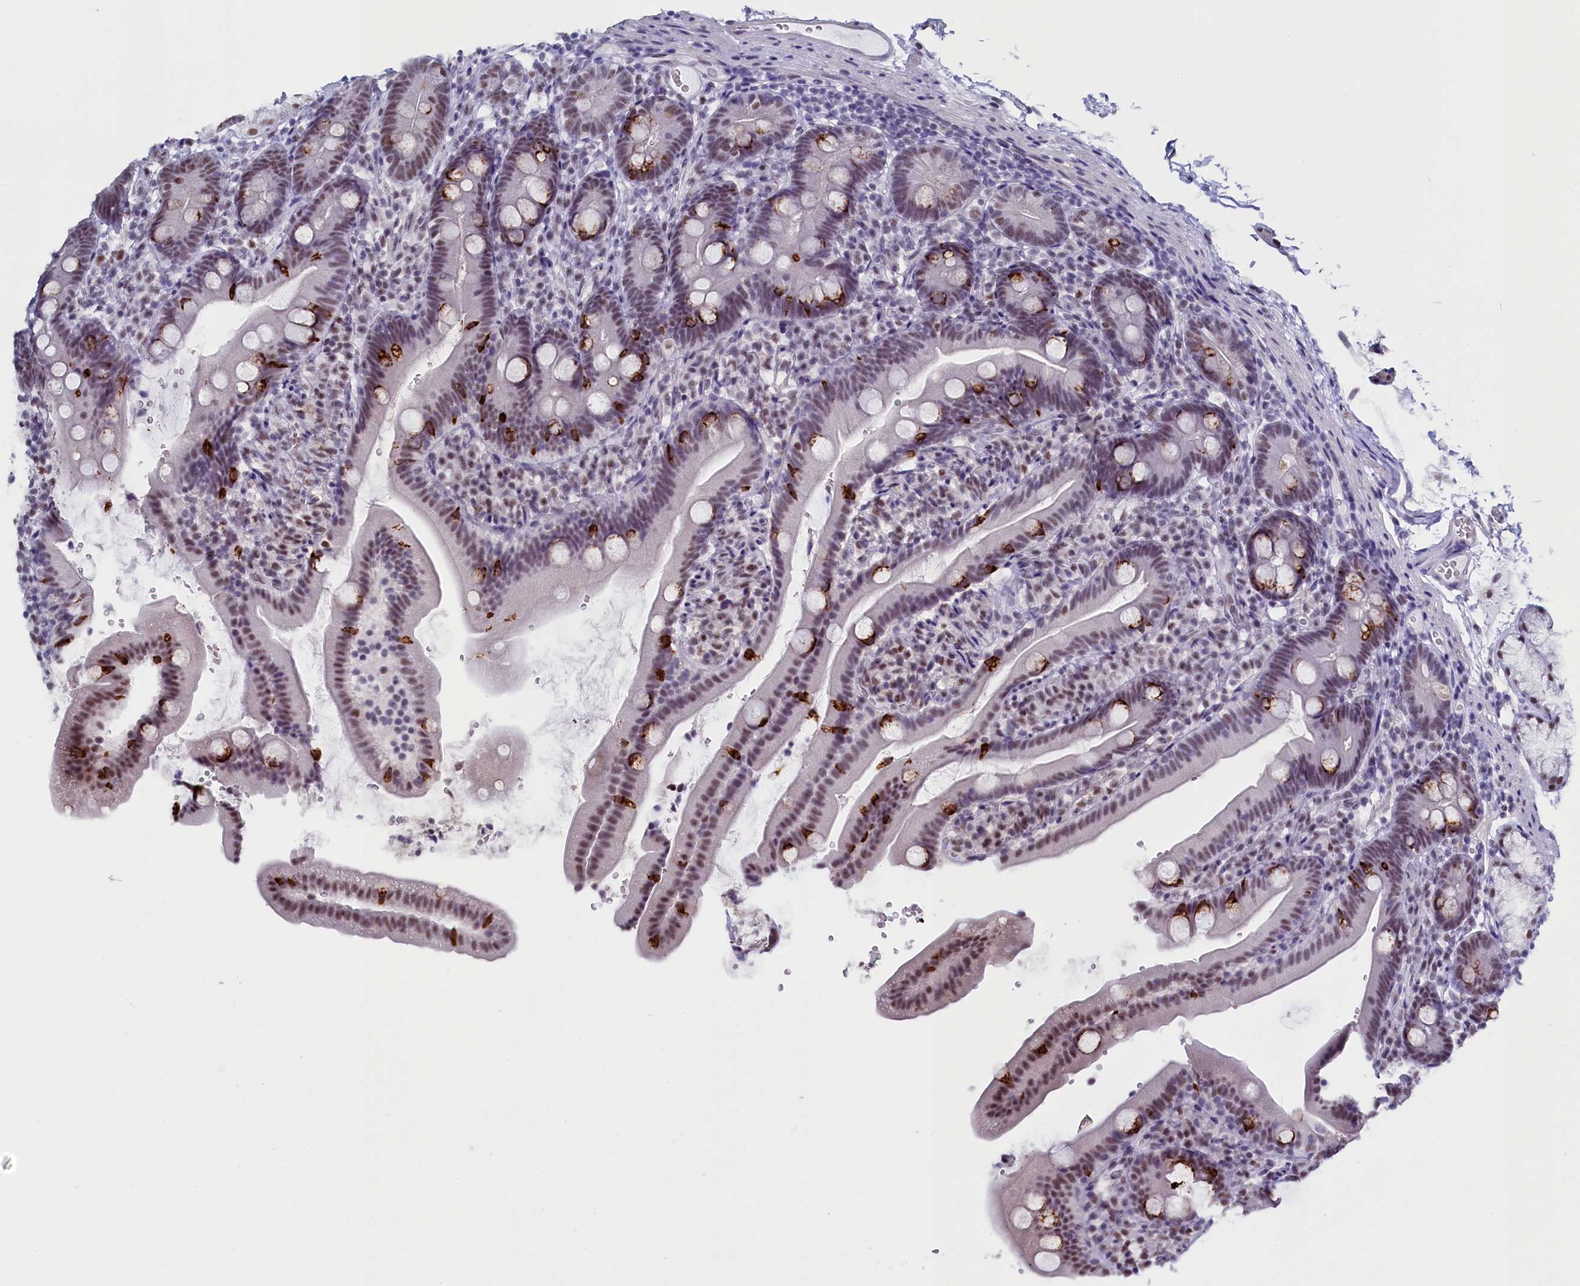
{"staining": {"intensity": "moderate", "quantity": "25%-75%", "location": "cytoplasmic/membranous,nuclear"}, "tissue": "duodenum", "cell_type": "Glandular cells", "image_type": "normal", "snomed": [{"axis": "morphology", "description": "Normal tissue, NOS"}, {"axis": "topography", "description": "Duodenum"}], "caption": "Human duodenum stained with a brown dye displays moderate cytoplasmic/membranous,nuclear positive positivity in about 25%-75% of glandular cells.", "gene": "CD2BP2", "patient": {"sex": "female", "age": 67}}